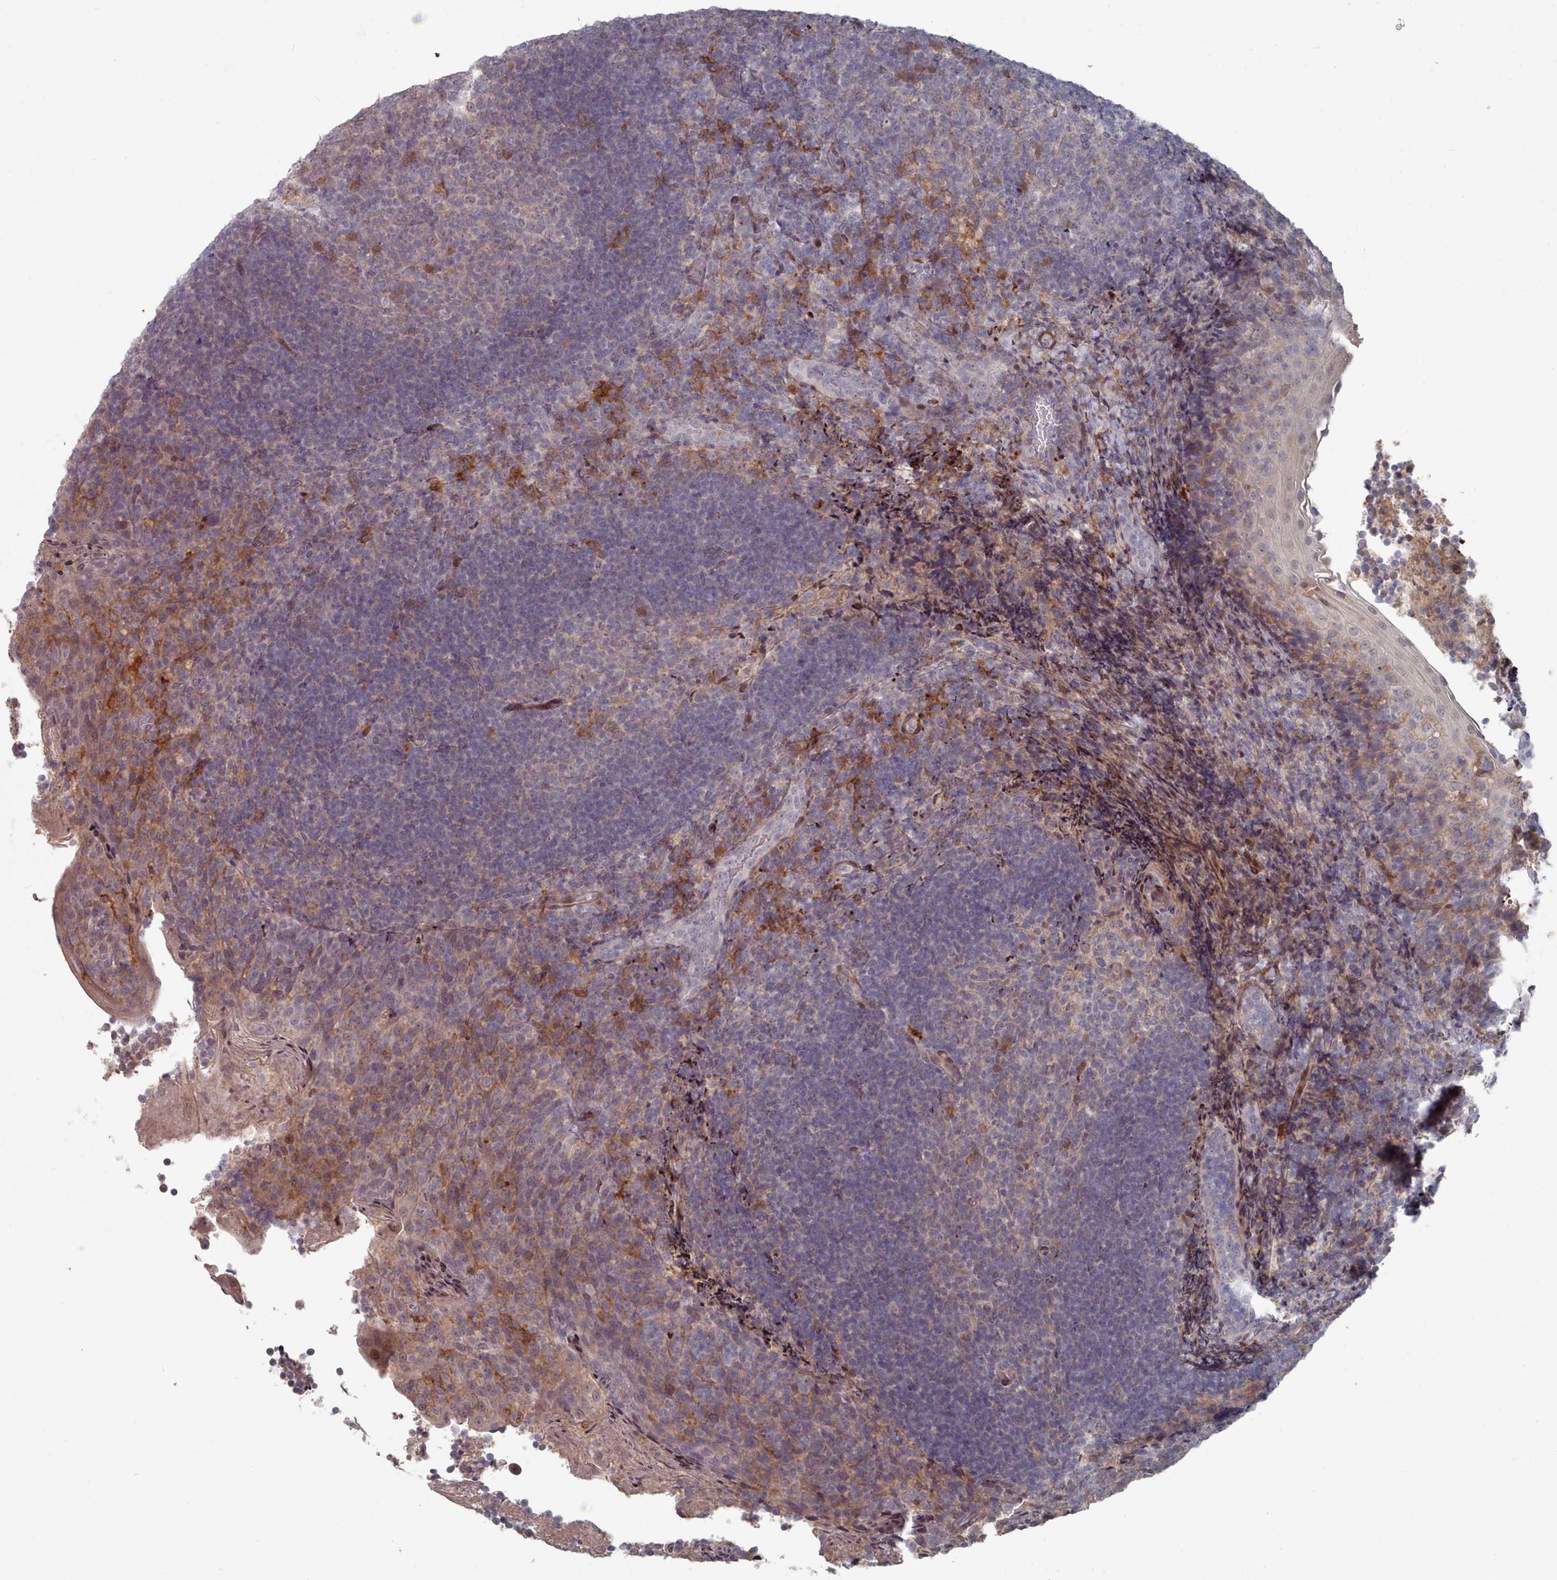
{"staining": {"intensity": "weak", "quantity": "<25%", "location": "cytoplasmic/membranous"}, "tissue": "tonsil", "cell_type": "Germinal center cells", "image_type": "normal", "snomed": [{"axis": "morphology", "description": "Normal tissue, NOS"}, {"axis": "topography", "description": "Tonsil"}], "caption": "Histopathology image shows no protein staining in germinal center cells of unremarkable tonsil. Nuclei are stained in blue.", "gene": "COL8A2", "patient": {"sex": "female", "age": 10}}